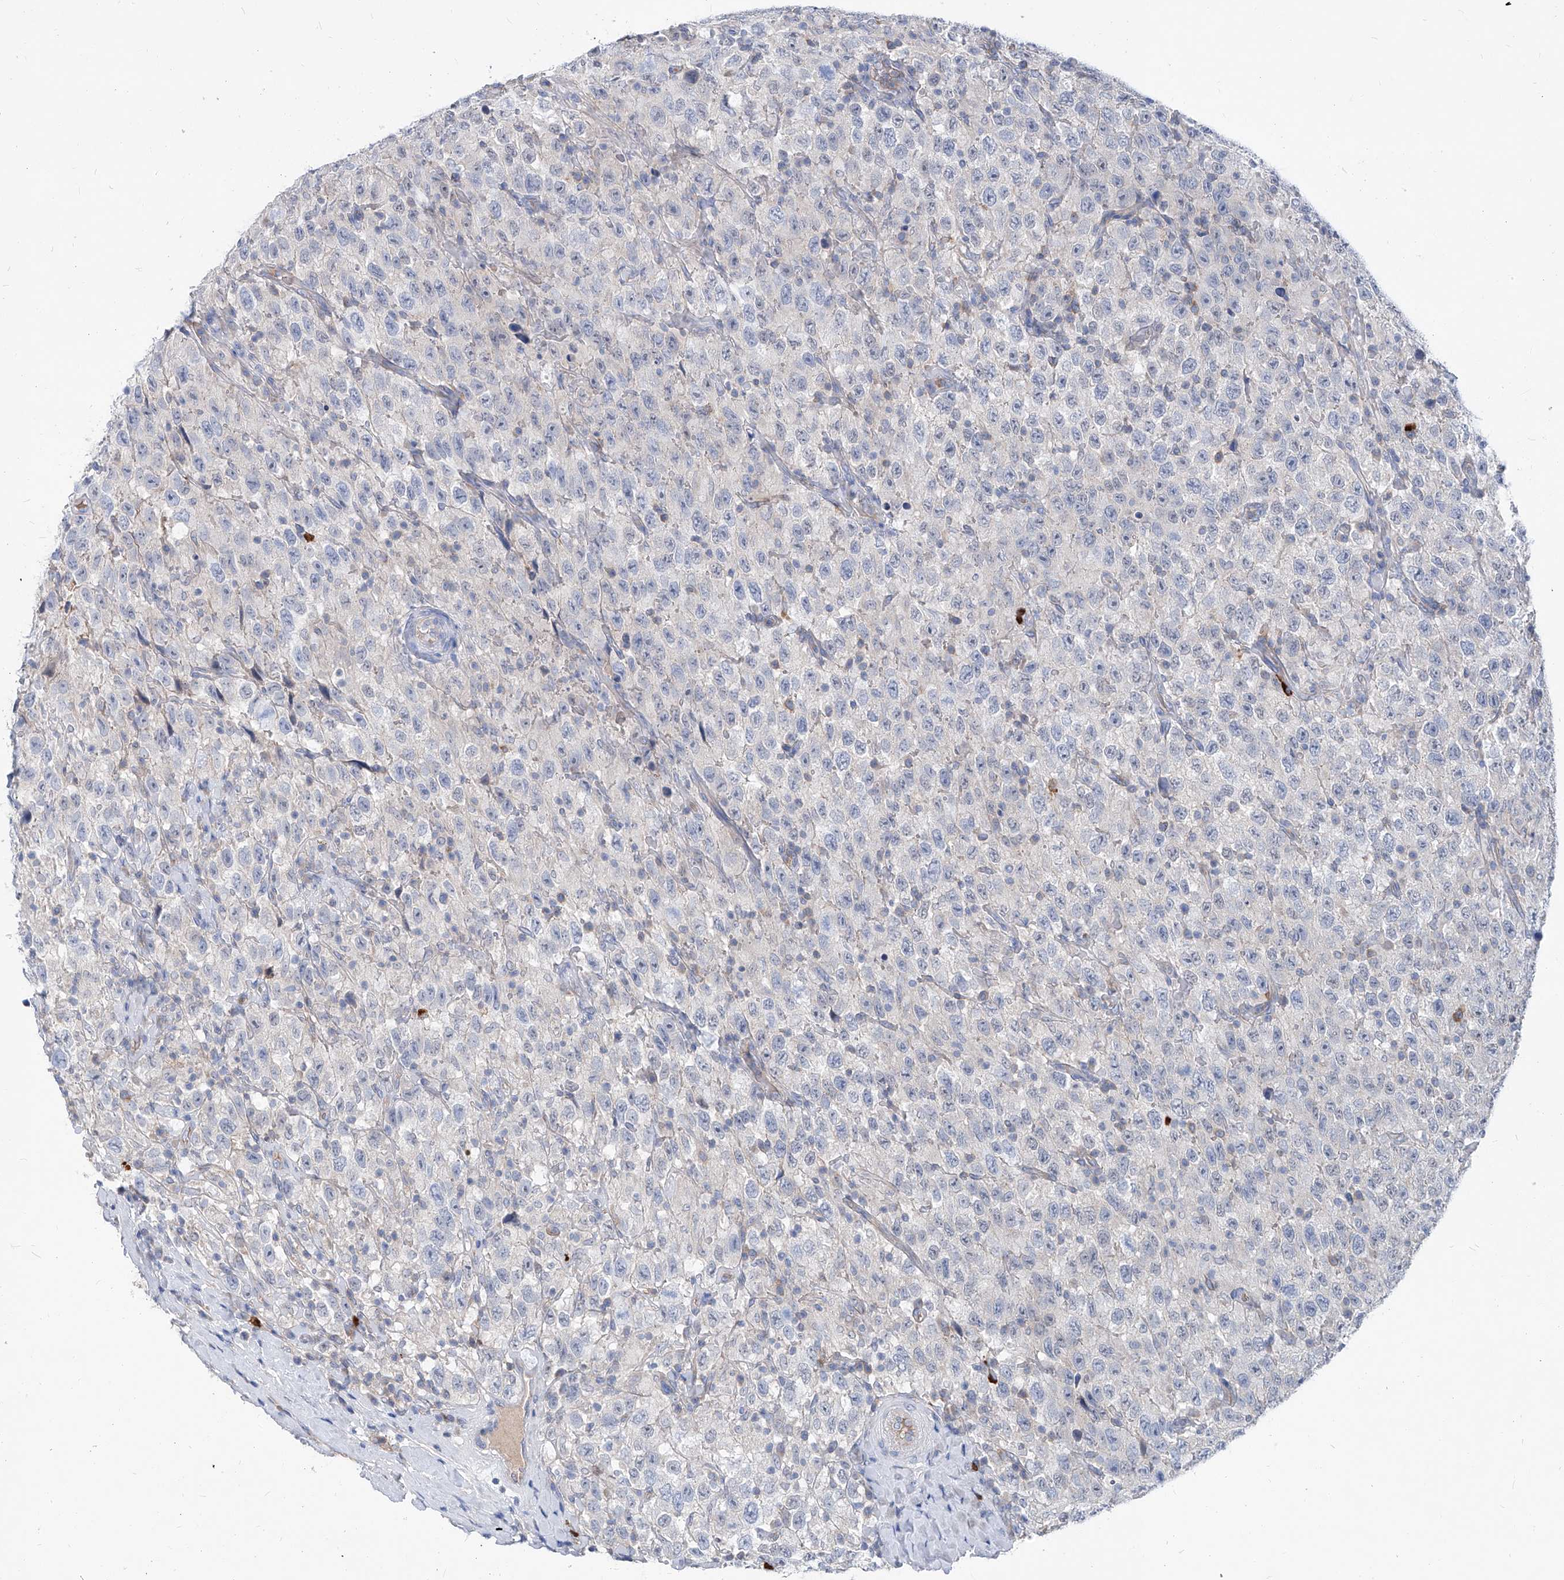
{"staining": {"intensity": "negative", "quantity": "none", "location": "none"}, "tissue": "testis cancer", "cell_type": "Tumor cells", "image_type": "cancer", "snomed": [{"axis": "morphology", "description": "Seminoma, NOS"}, {"axis": "topography", "description": "Testis"}], "caption": "There is no significant expression in tumor cells of testis cancer (seminoma). (DAB IHC with hematoxylin counter stain).", "gene": "AKAP10", "patient": {"sex": "male", "age": 41}}